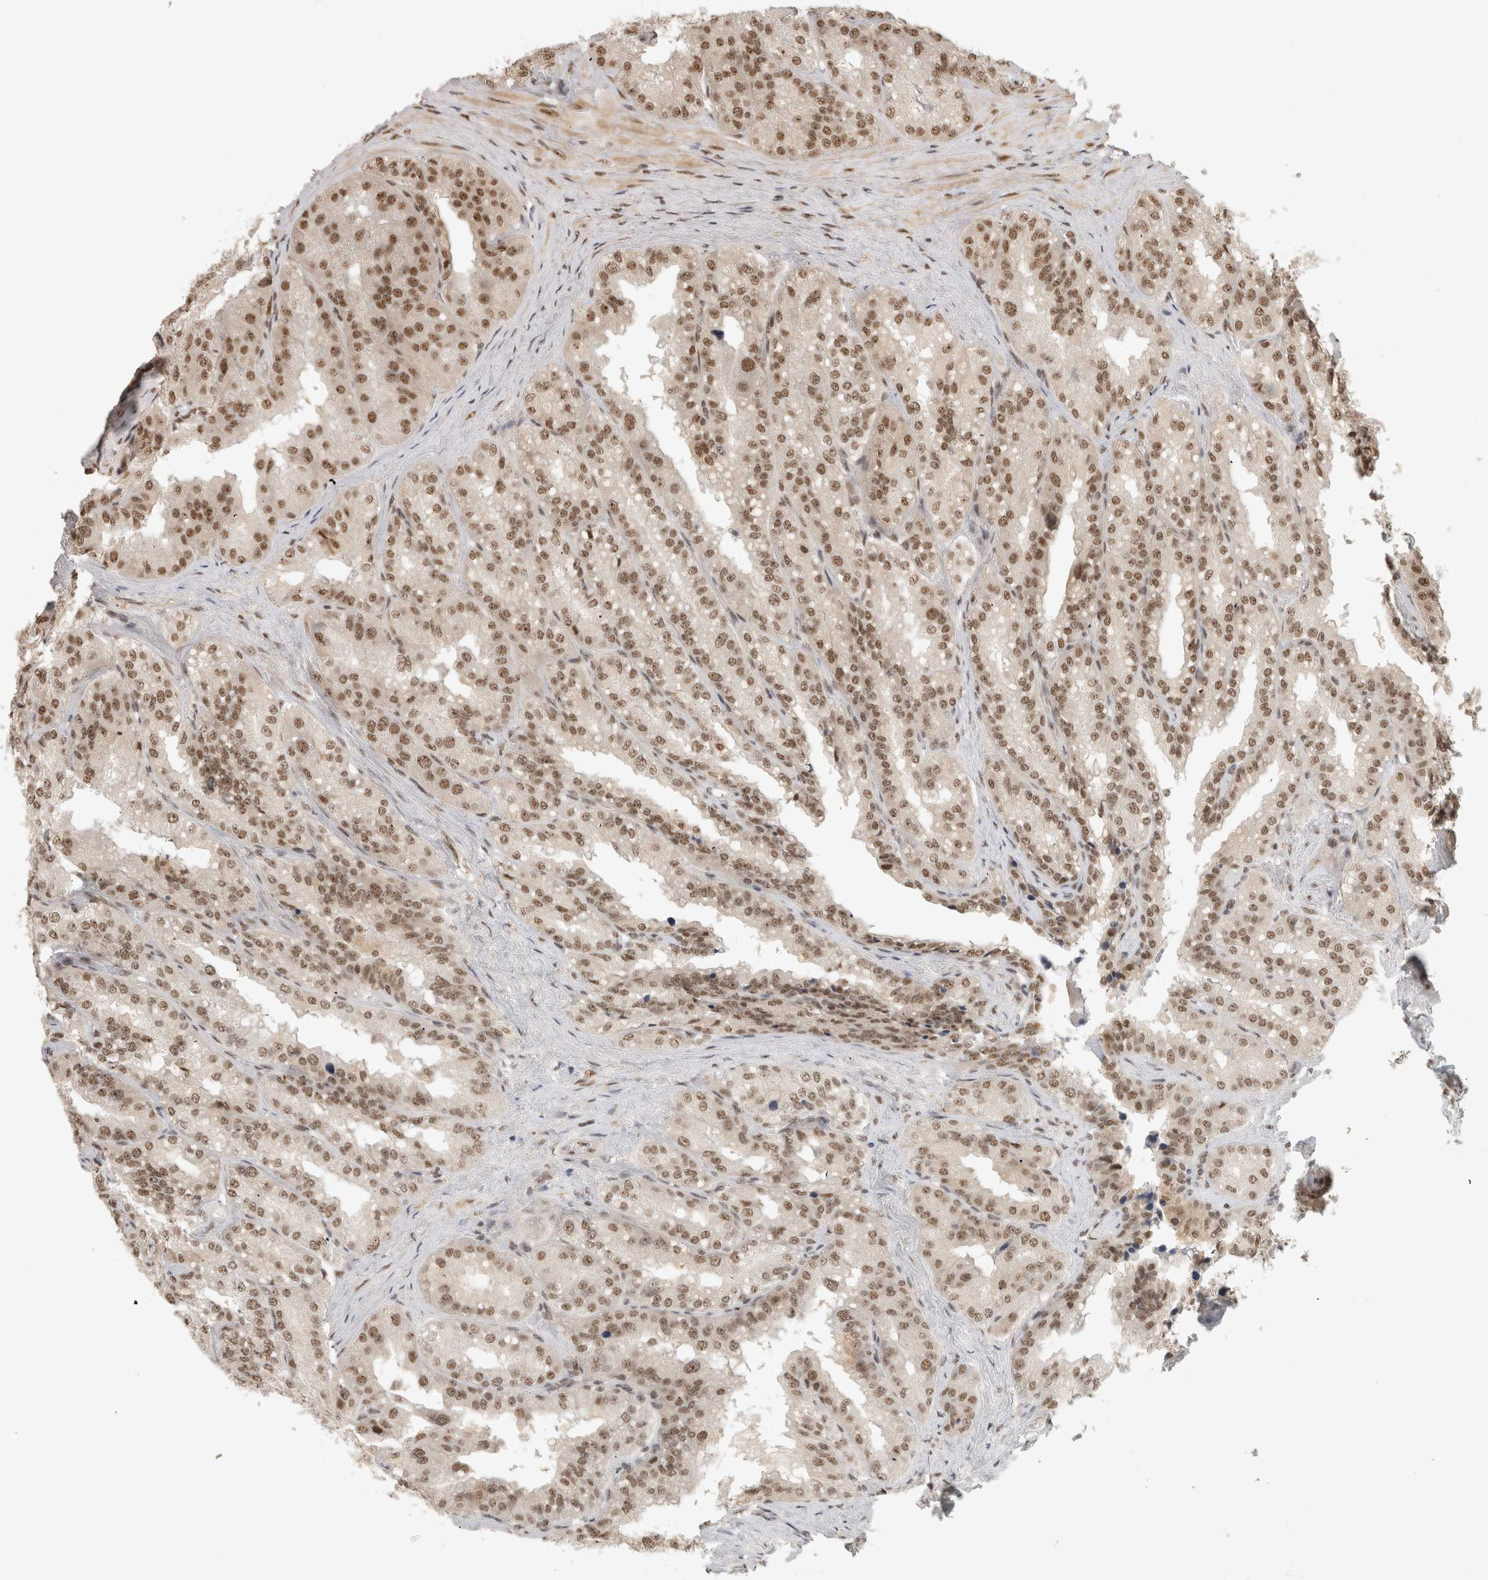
{"staining": {"intensity": "moderate", "quantity": ">75%", "location": "nuclear"}, "tissue": "seminal vesicle", "cell_type": "Glandular cells", "image_type": "normal", "snomed": [{"axis": "morphology", "description": "Normal tissue, NOS"}, {"axis": "topography", "description": "Prostate"}, {"axis": "topography", "description": "Seminal veicle"}], "caption": "Moderate nuclear positivity for a protein is identified in about >75% of glandular cells of benign seminal vesicle using immunohistochemistry.", "gene": "EBNA1BP2", "patient": {"sex": "male", "age": 51}}